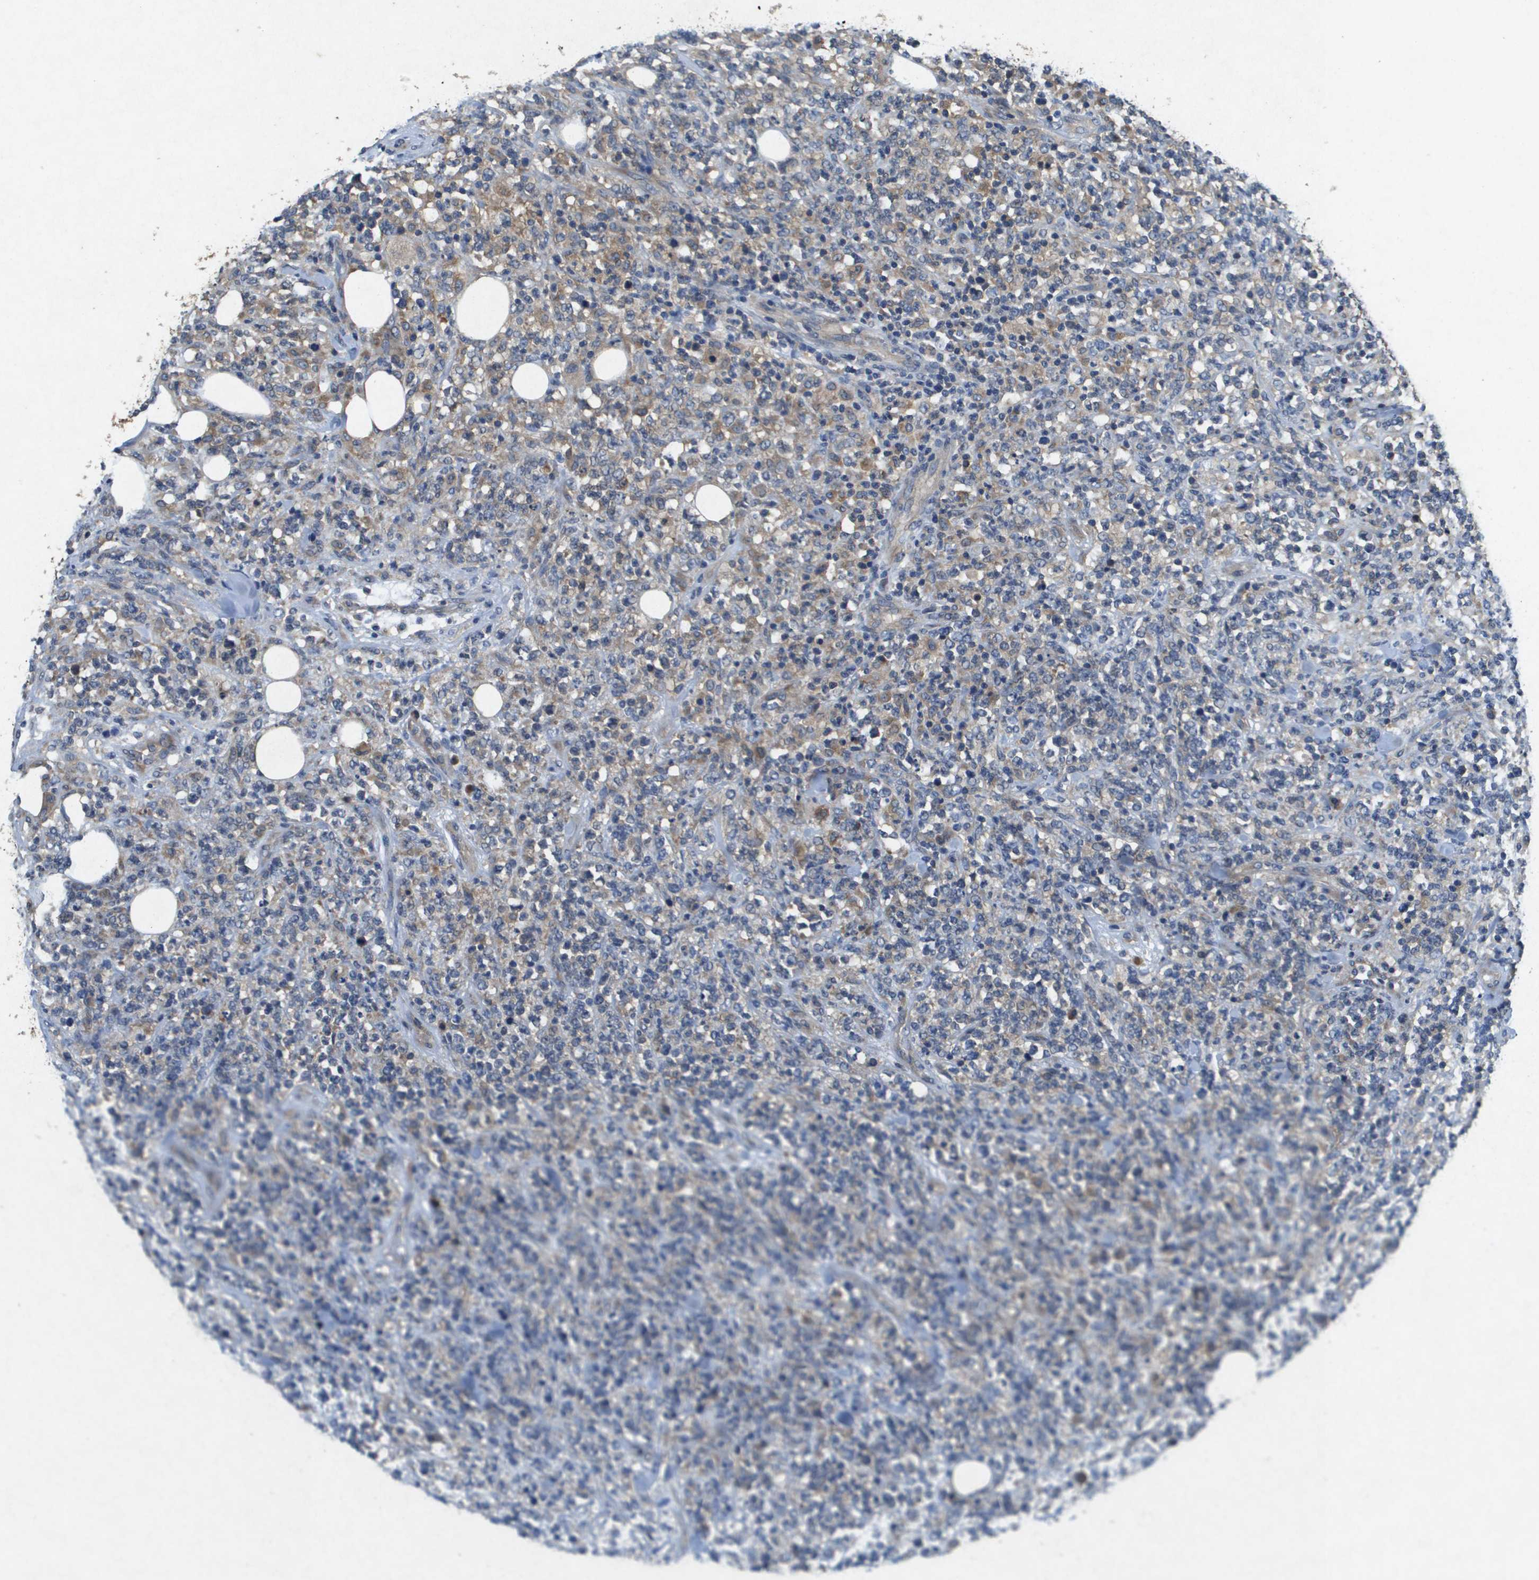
{"staining": {"intensity": "moderate", "quantity": "<25%", "location": "cytoplasmic/membranous"}, "tissue": "lymphoma", "cell_type": "Tumor cells", "image_type": "cancer", "snomed": [{"axis": "morphology", "description": "Malignant lymphoma, non-Hodgkin's type, High grade"}, {"axis": "topography", "description": "Soft tissue"}], "caption": "High-grade malignant lymphoma, non-Hodgkin's type stained with a protein marker demonstrates moderate staining in tumor cells.", "gene": "PTPRT", "patient": {"sex": "male", "age": 18}}